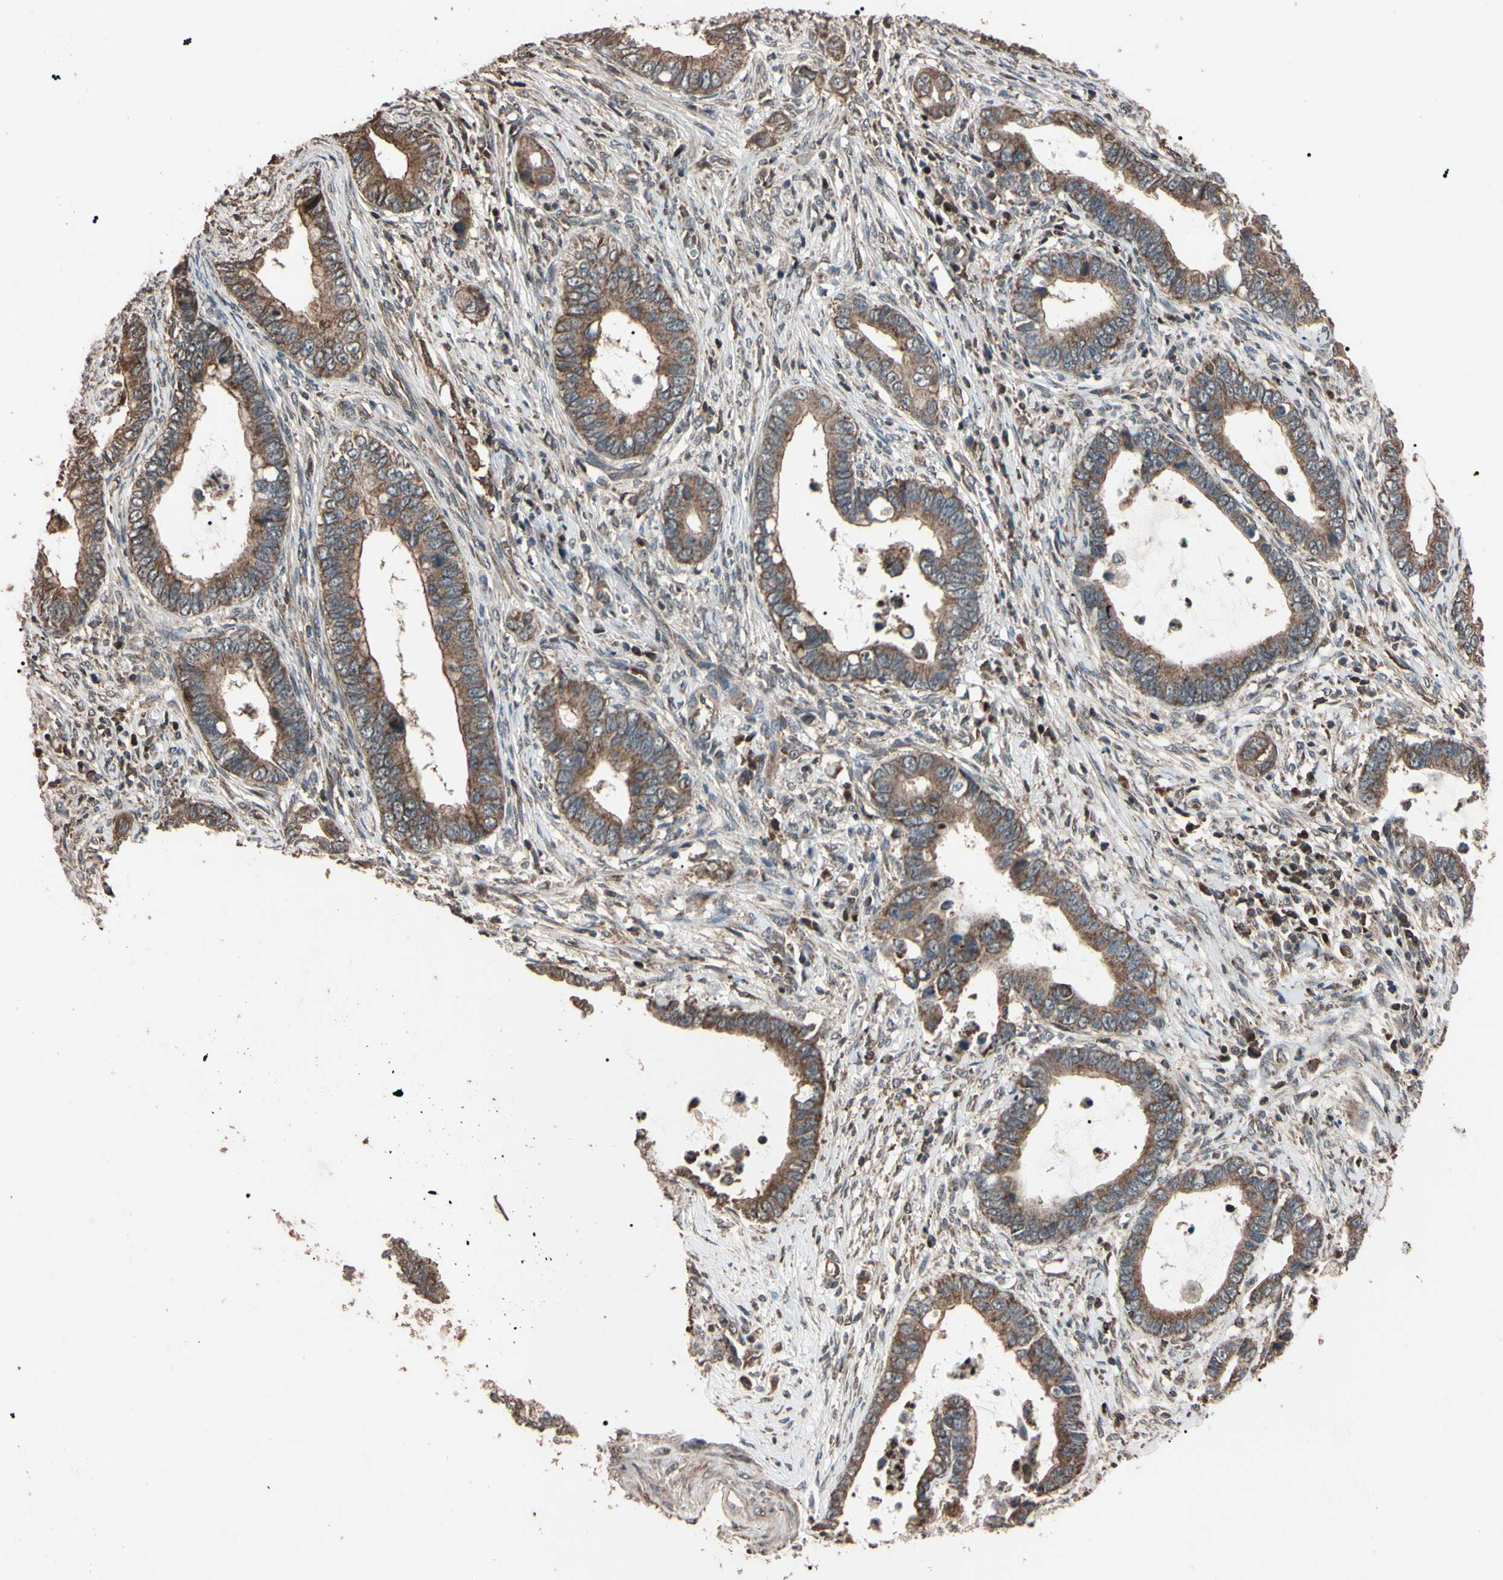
{"staining": {"intensity": "moderate", "quantity": ">75%", "location": "cytoplasmic/membranous"}, "tissue": "cervical cancer", "cell_type": "Tumor cells", "image_type": "cancer", "snomed": [{"axis": "morphology", "description": "Adenocarcinoma, NOS"}, {"axis": "topography", "description": "Cervix"}], "caption": "The photomicrograph demonstrates immunohistochemical staining of adenocarcinoma (cervical). There is moderate cytoplasmic/membranous staining is identified in about >75% of tumor cells. (DAB = brown stain, brightfield microscopy at high magnification).", "gene": "TNFRSF1A", "patient": {"sex": "female", "age": 44}}